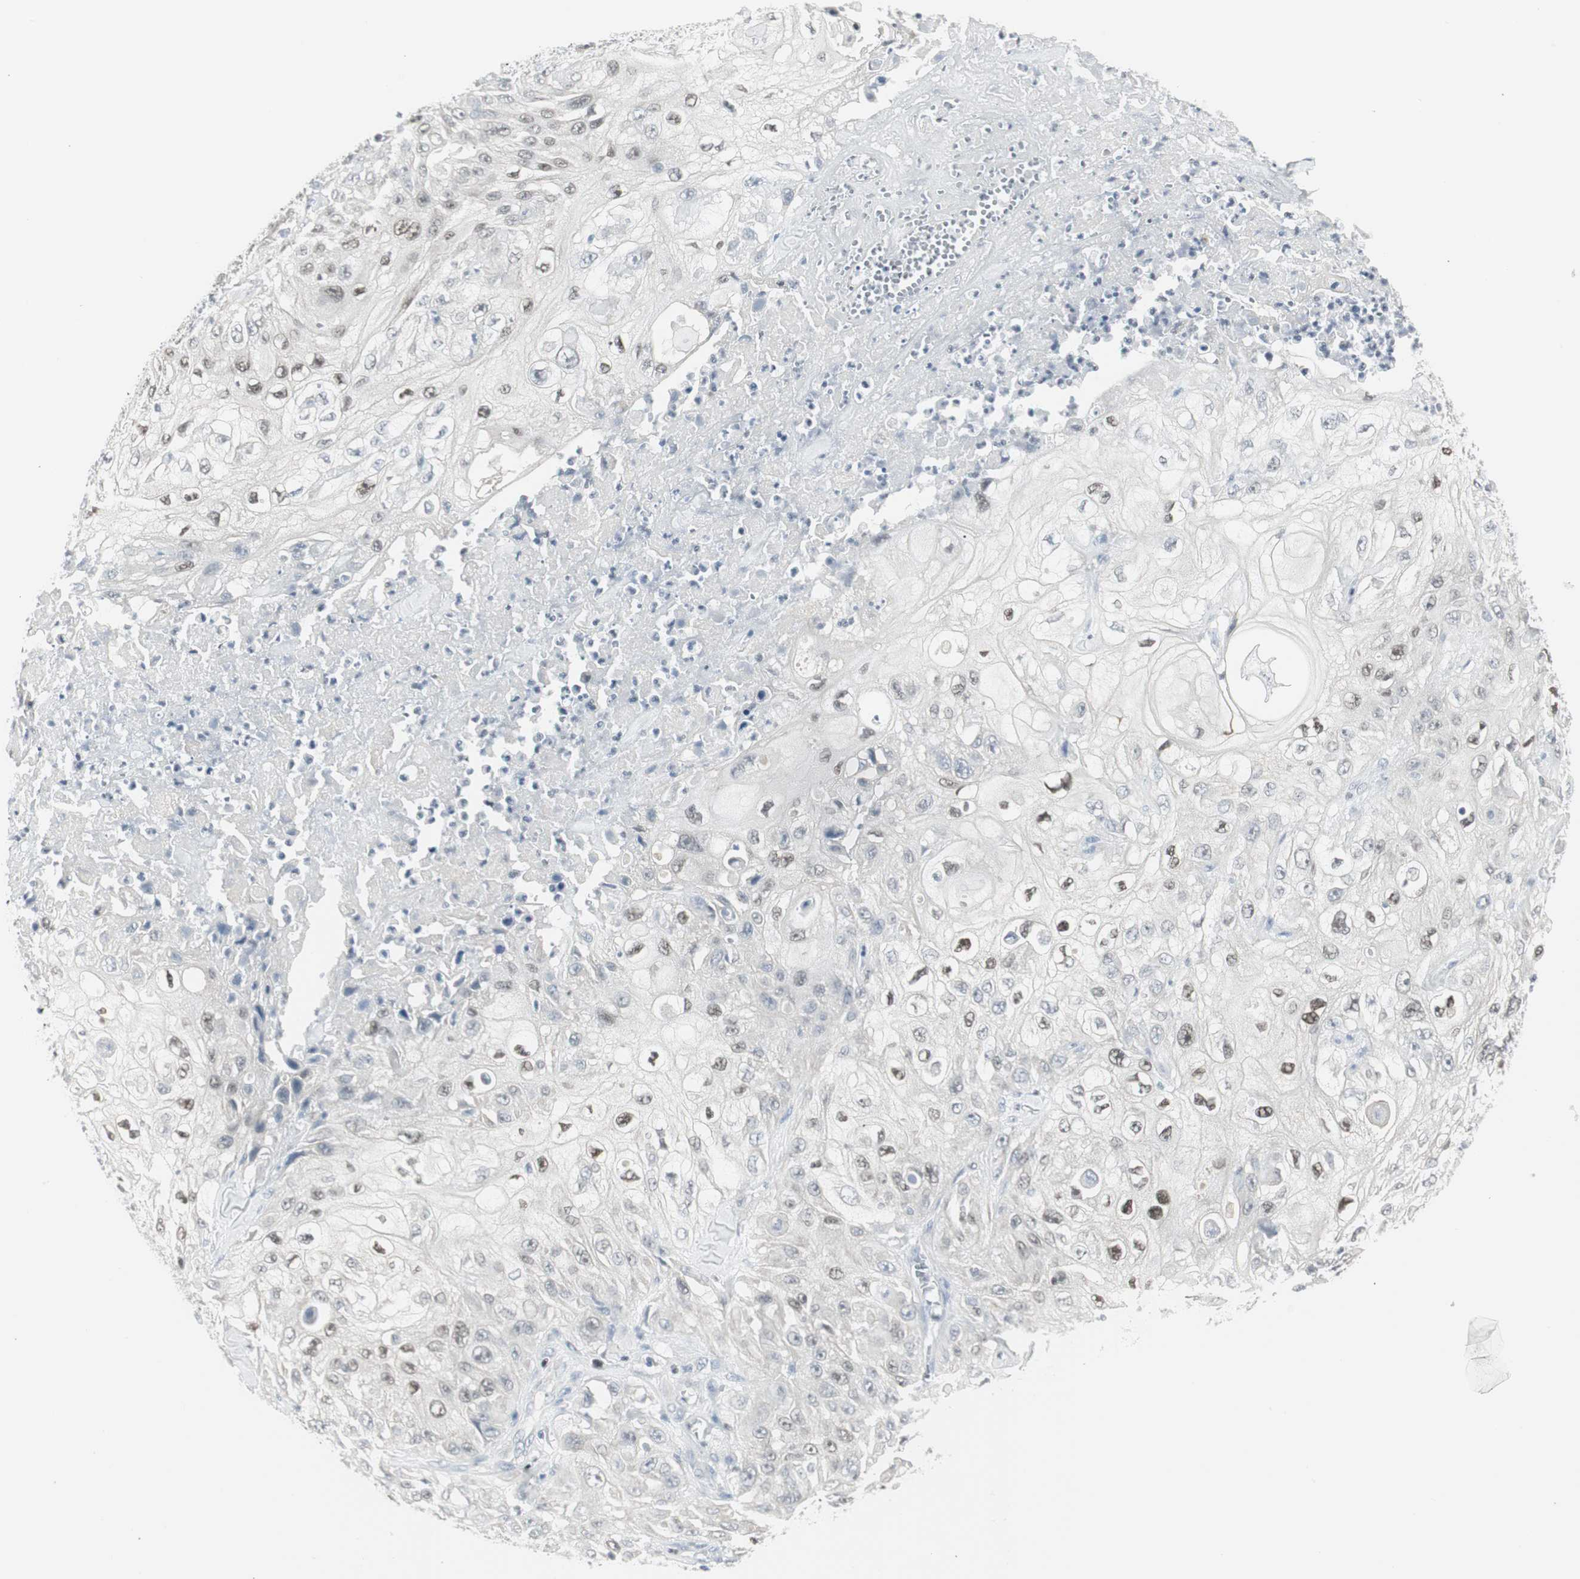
{"staining": {"intensity": "moderate", "quantity": "<25%", "location": "nuclear"}, "tissue": "skin cancer", "cell_type": "Tumor cells", "image_type": "cancer", "snomed": [{"axis": "morphology", "description": "Squamous cell carcinoma, NOS"}, {"axis": "morphology", "description": "Squamous cell carcinoma, metastatic, NOS"}, {"axis": "topography", "description": "Skin"}, {"axis": "topography", "description": "Lymph node"}], "caption": "Immunohistochemical staining of skin cancer (metastatic squamous cell carcinoma) shows moderate nuclear protein positivity in approximately <25% of tumor cells.", "gene": "ZBTB7B", "patient": {"sex": "male", "age": 75}}